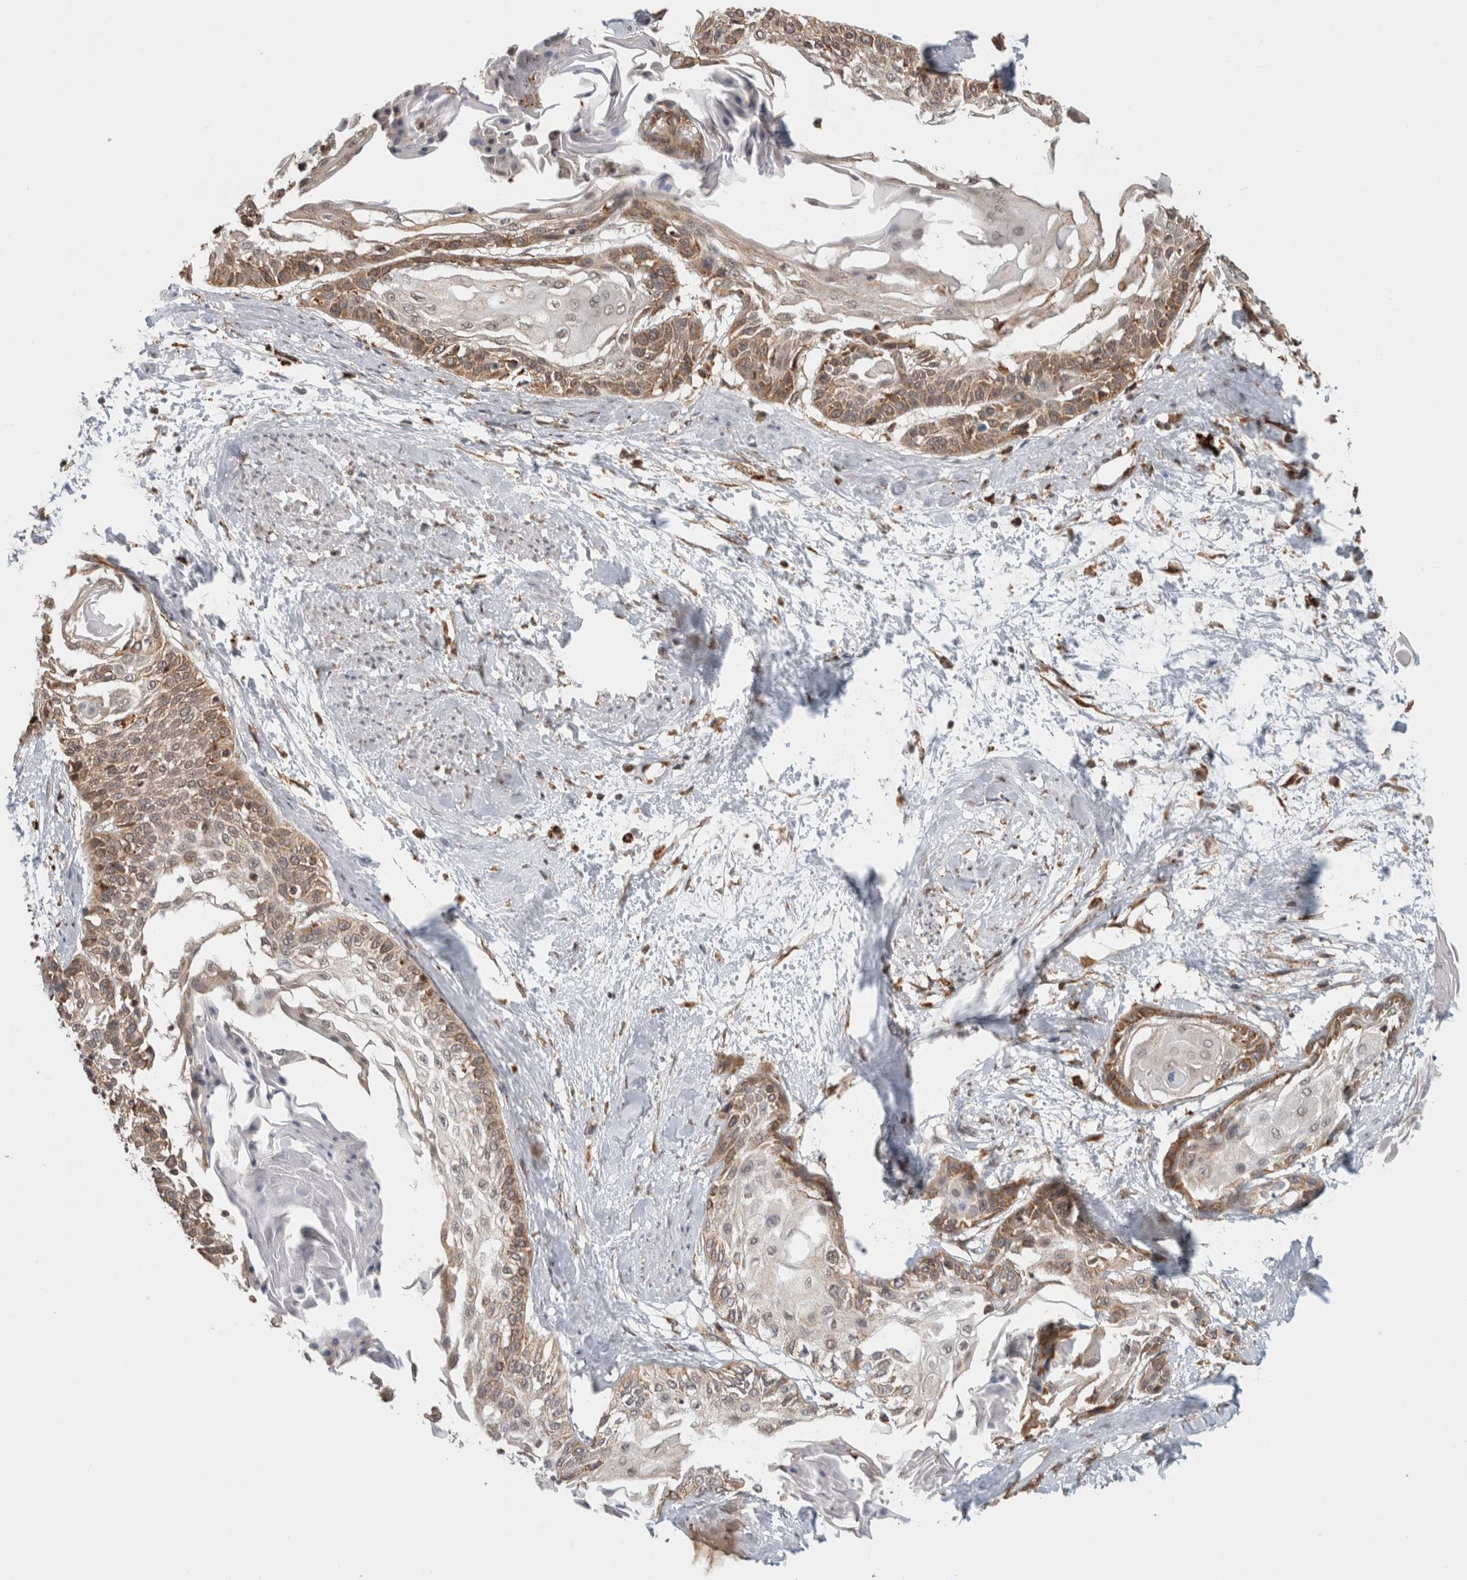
{"staining": {"intensity": "moderate", "quantity": ">75%", "location": "cytoplasmic/membranous"}, "tissue": "cervical cancer", "cell_type": "Tumor cells", "image_type": "cancer", "snomed": [{"axis": "morphology", "description": "Squamous cell carcinoma, NOS"}, {"axis": "topography", "description": "Cervix"}], "caption": "Brown immunohistochemical staining in cervical cancer (squamous cell carcinoma) reveals moderate cytoplasmic/membranous positivity in about >75% of tumor cells.", "gene": "MS4A7", "patient": {"sex": "female", "age": 57}}